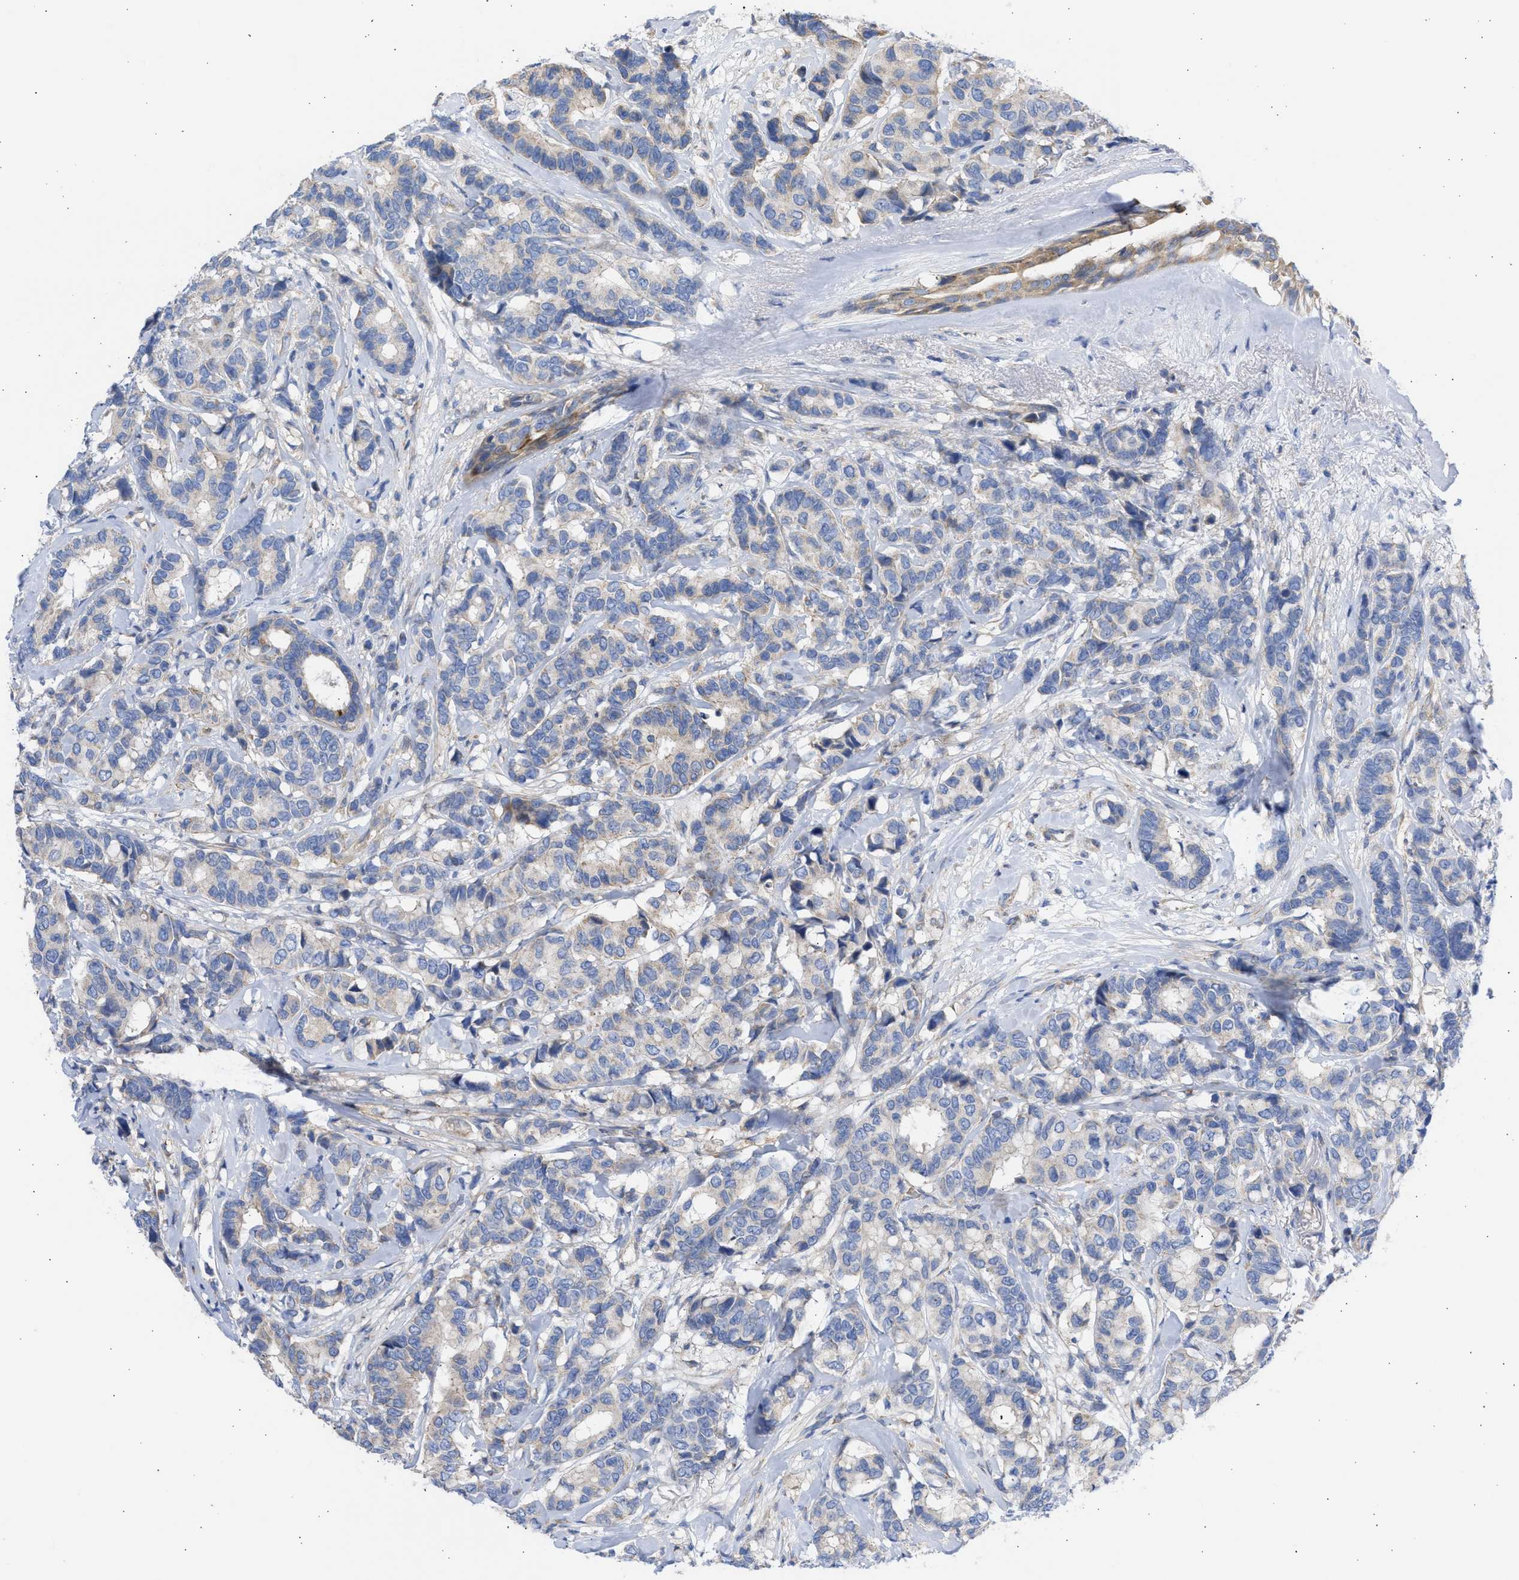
{"staining": {"intensity": "weak", "quantity": "<25%", "location": "cytoplasmic/membranous"}, "tissue": "breast cancer", "cell_type": "Tumor cells", "image_type": "cancer", "snomed": [{"axis": "morphology", "description": "Duct carcinoma"}, {"axis": "topography", "description": "Breast"}], "caption": "DAB immunohistochemical staining of breast cancer (intraductal carcinoma) shows no significant expression in tumor cells.", "gene": "BTG3", "patient": {"sex": "female", "age": 87}}